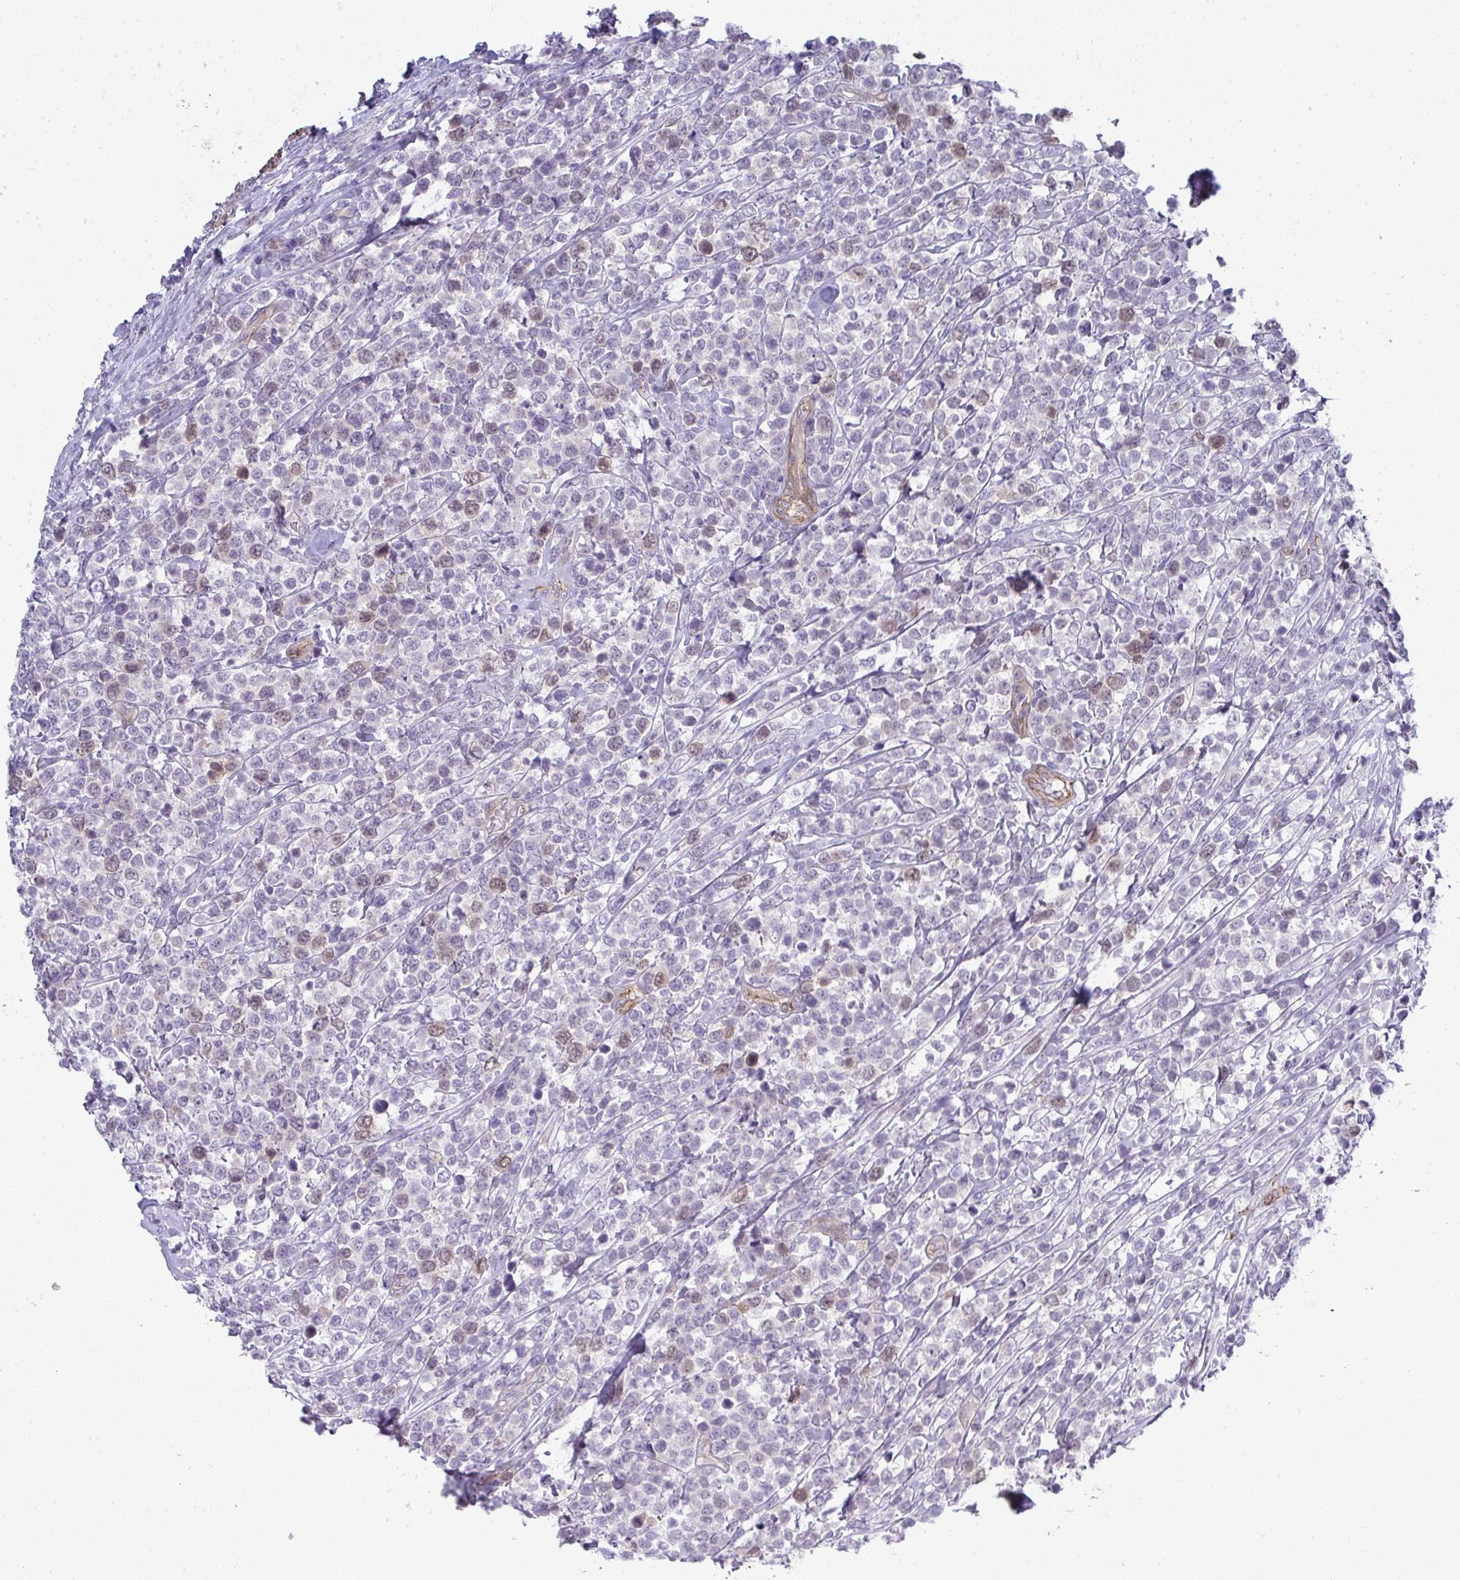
{"staining": {"intensity": "weak", "quantity": "<25%", "location": "cytoplasmic/membranous,nuclear"}, "tissue": "lymphoma", "cell_type": "Tumor cells", "image_type": "cancer", "snomed": [{"axis": "morphology", "description": "Malignant lymphoma, non-Hodgkin's type, High grade"}, {"axis": "topography", "description": "Soft tissue"}], "caption": "There is no significant expression in tumor cells of lymphoma. Brightfield microscopy of IHC stained with DAB (3,3'-diaminobenzidine) (brown) and hematoxylin (blue), captured at high magnification.", "gene": "UBE2S", "patient": {"sex": "female", "age": 56}}